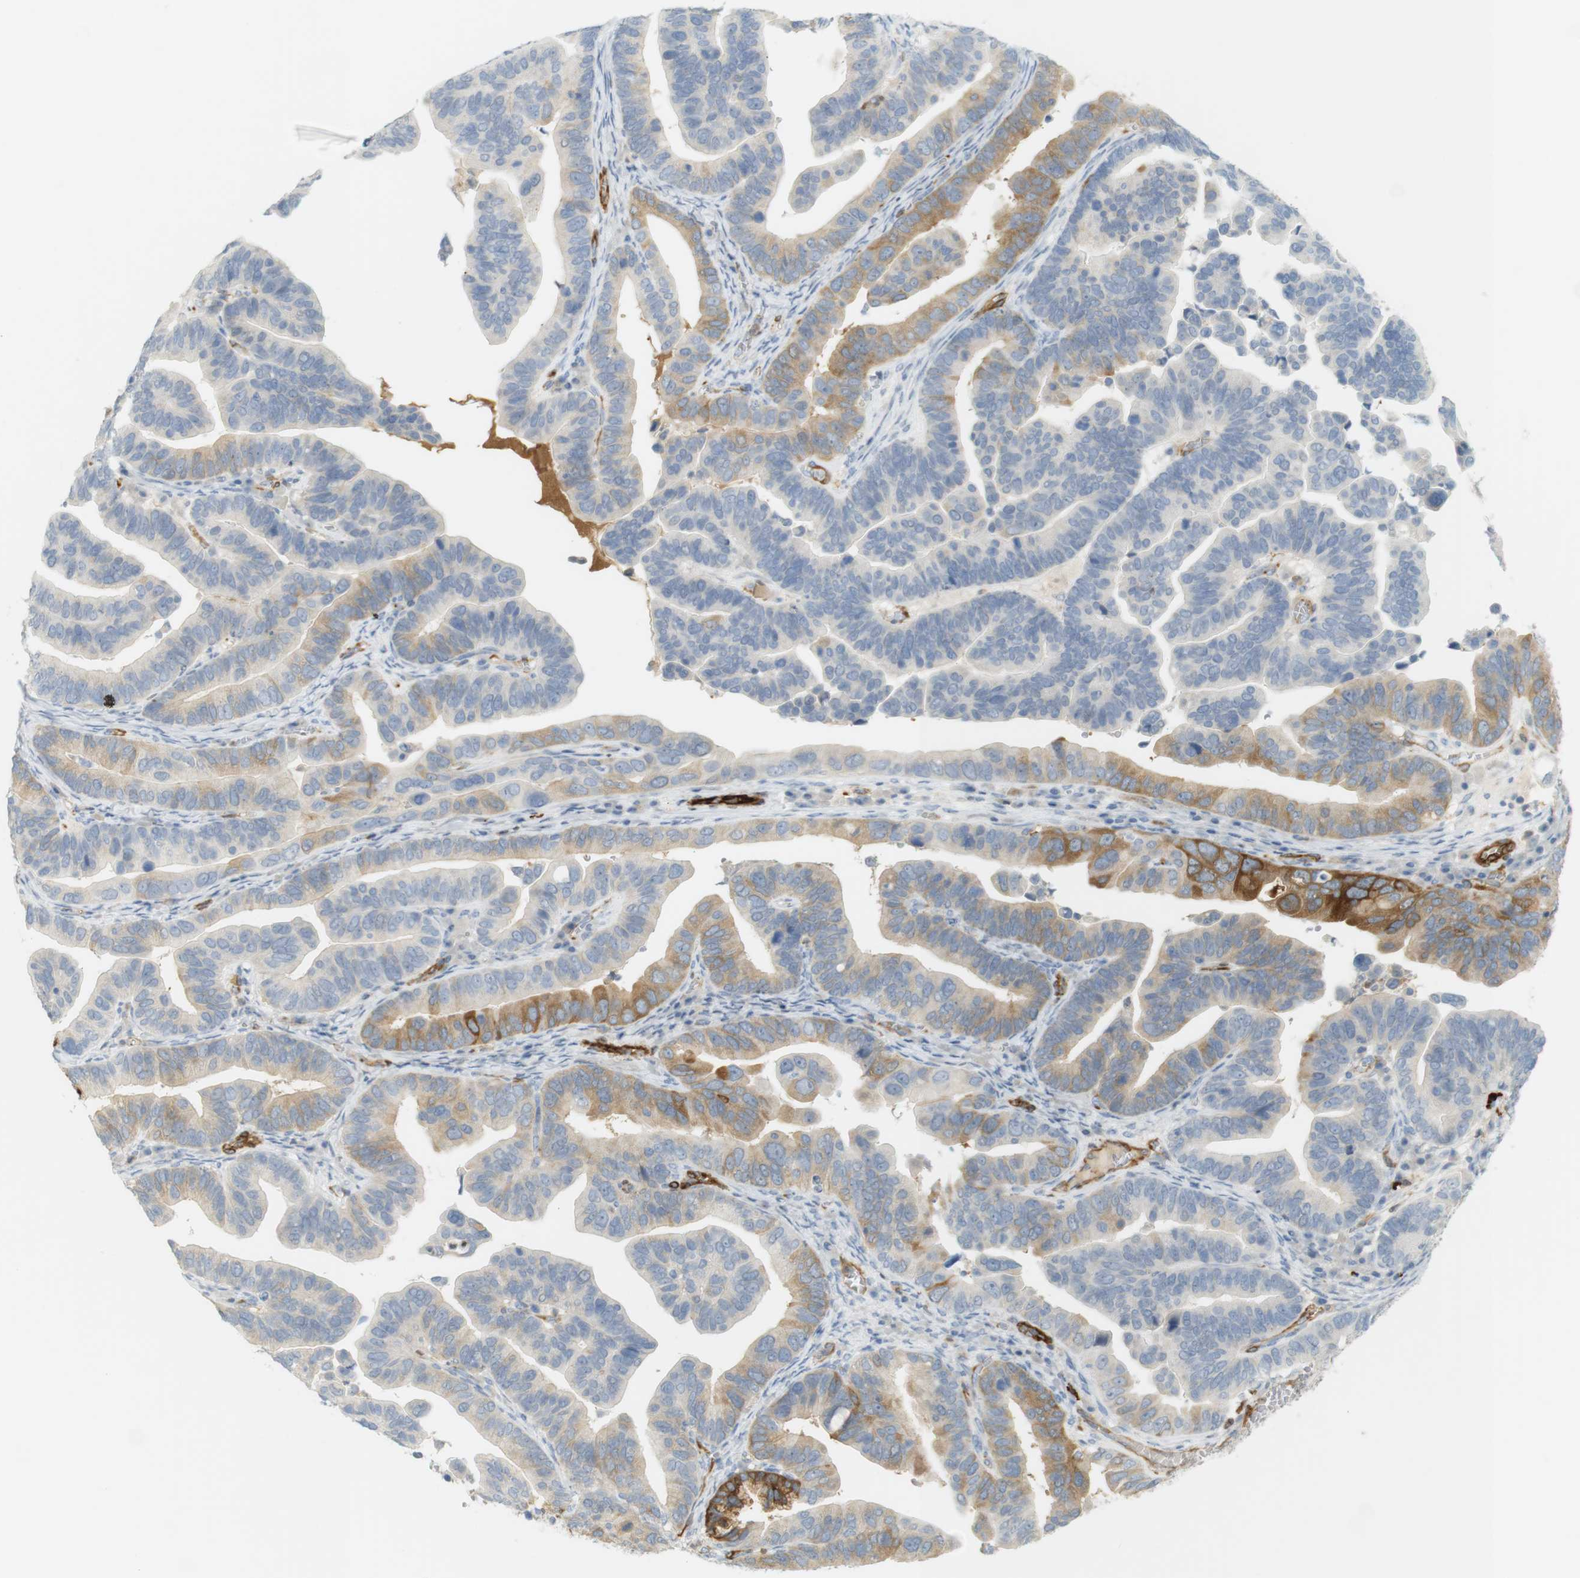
{"staining": {"intensity": "moderate", "quantity": "<25%", "location": "cytoplasmic/membranous"}, "tissue": "ovarian cancer", "cell_type": "Tumor cells", "image_type": "cancer", "snomed": [{"axis": "morphology", "description": "Cystadenocarcinoma, serous, NOS"}, {"axis": "topography", "description": "Ovary"}], "caption": "This is an image of immunohistochemistry staining of ovarian serous cystadenocarcinoma, which shows moderate positivity in the cytoplasmic/membranous of tumor cells.", "gene": "PDE3A", "patient": {"sex": "female", "age": 56}}